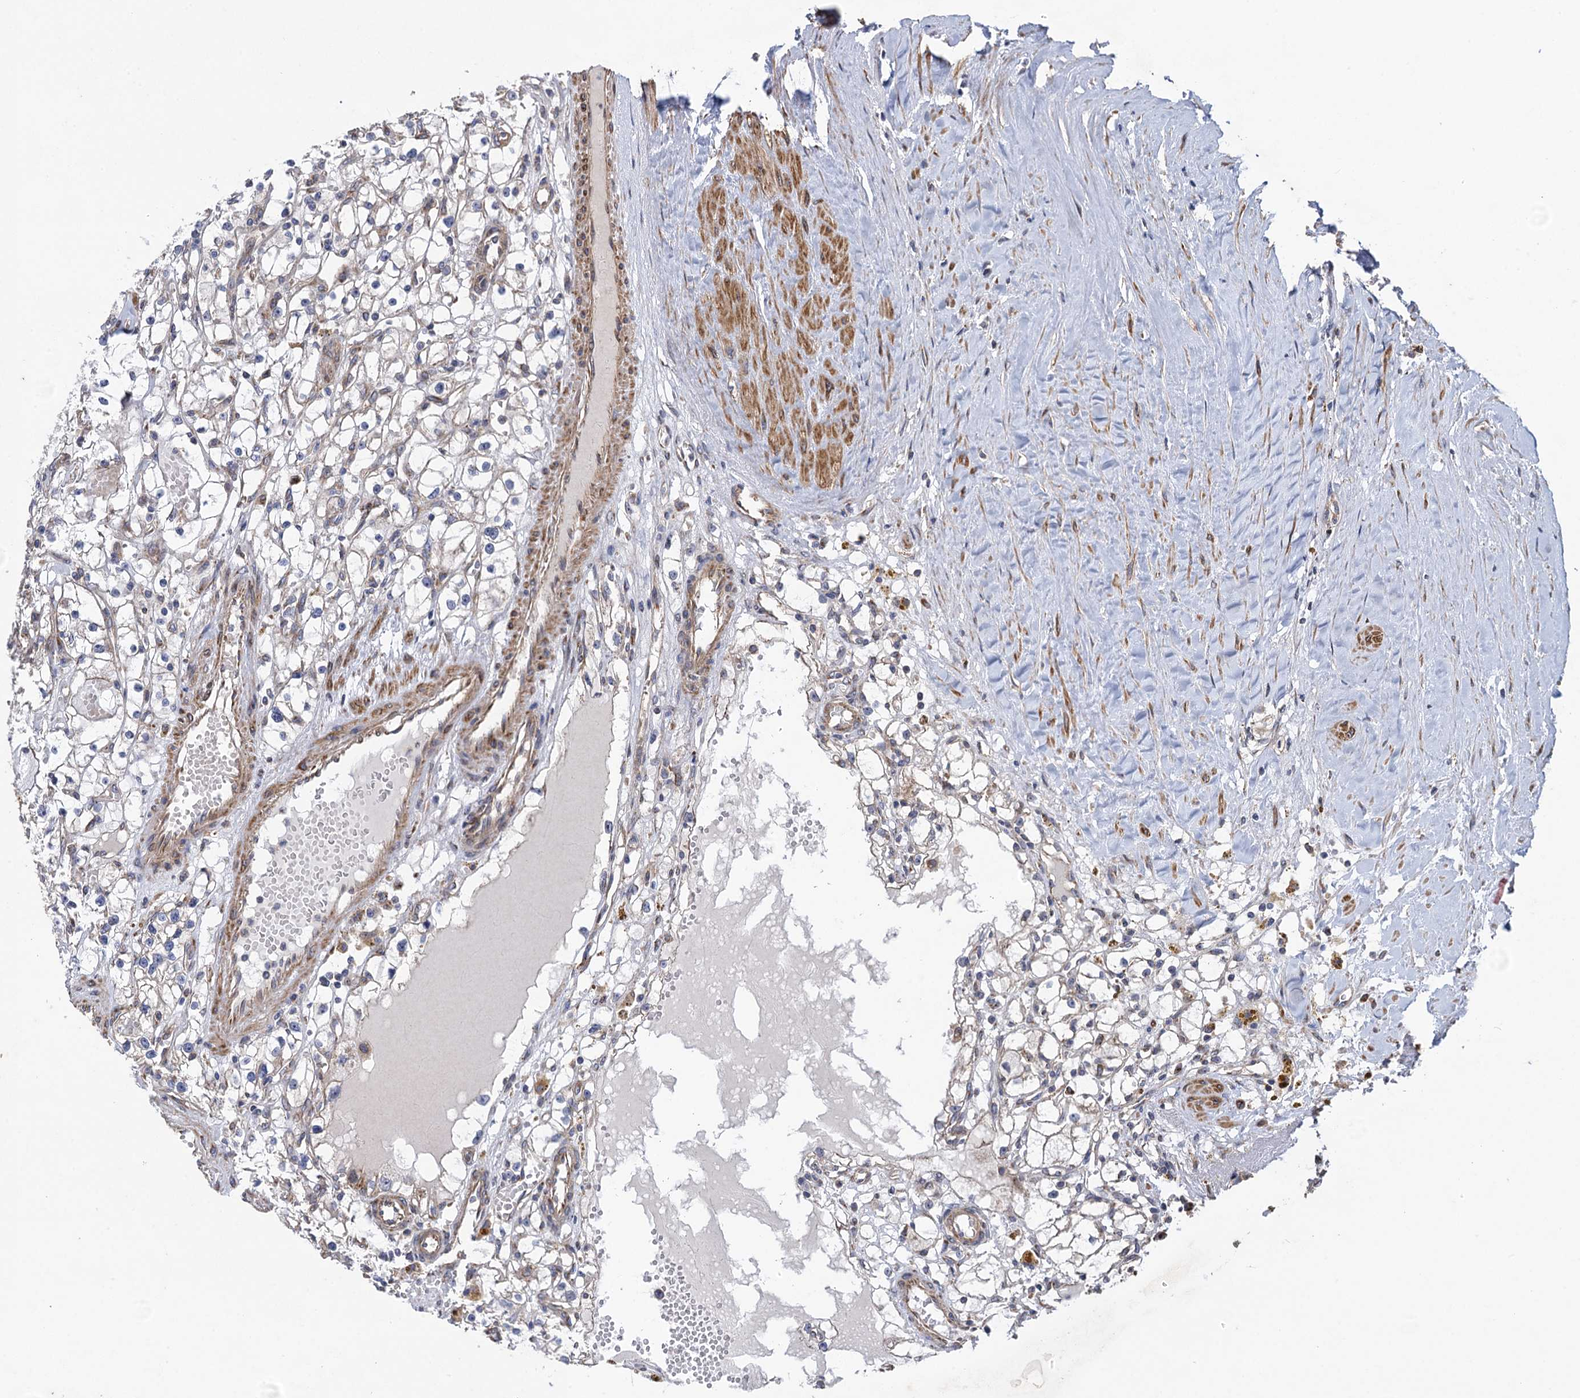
{"staining": {"intensity": "negative", "quantity": "none", "location": "none"}, "tissue": "renal cancer", "cell_type": "Tumor cells", "image_type": "cancer", "snomed": [{"axis": "morphology", "description": "Adenocarcinoma, NOS"}, {"axis": "topography", "description": "Kidney"}], "caption": "DAB (3,3'-diaminobenzidine) immunohistochemical staining of human renal adenocarcinoma shows no significant positivity in tumor cells.", "gene": "HAUS1", "patient": {"sex": "male", "age": 56}}